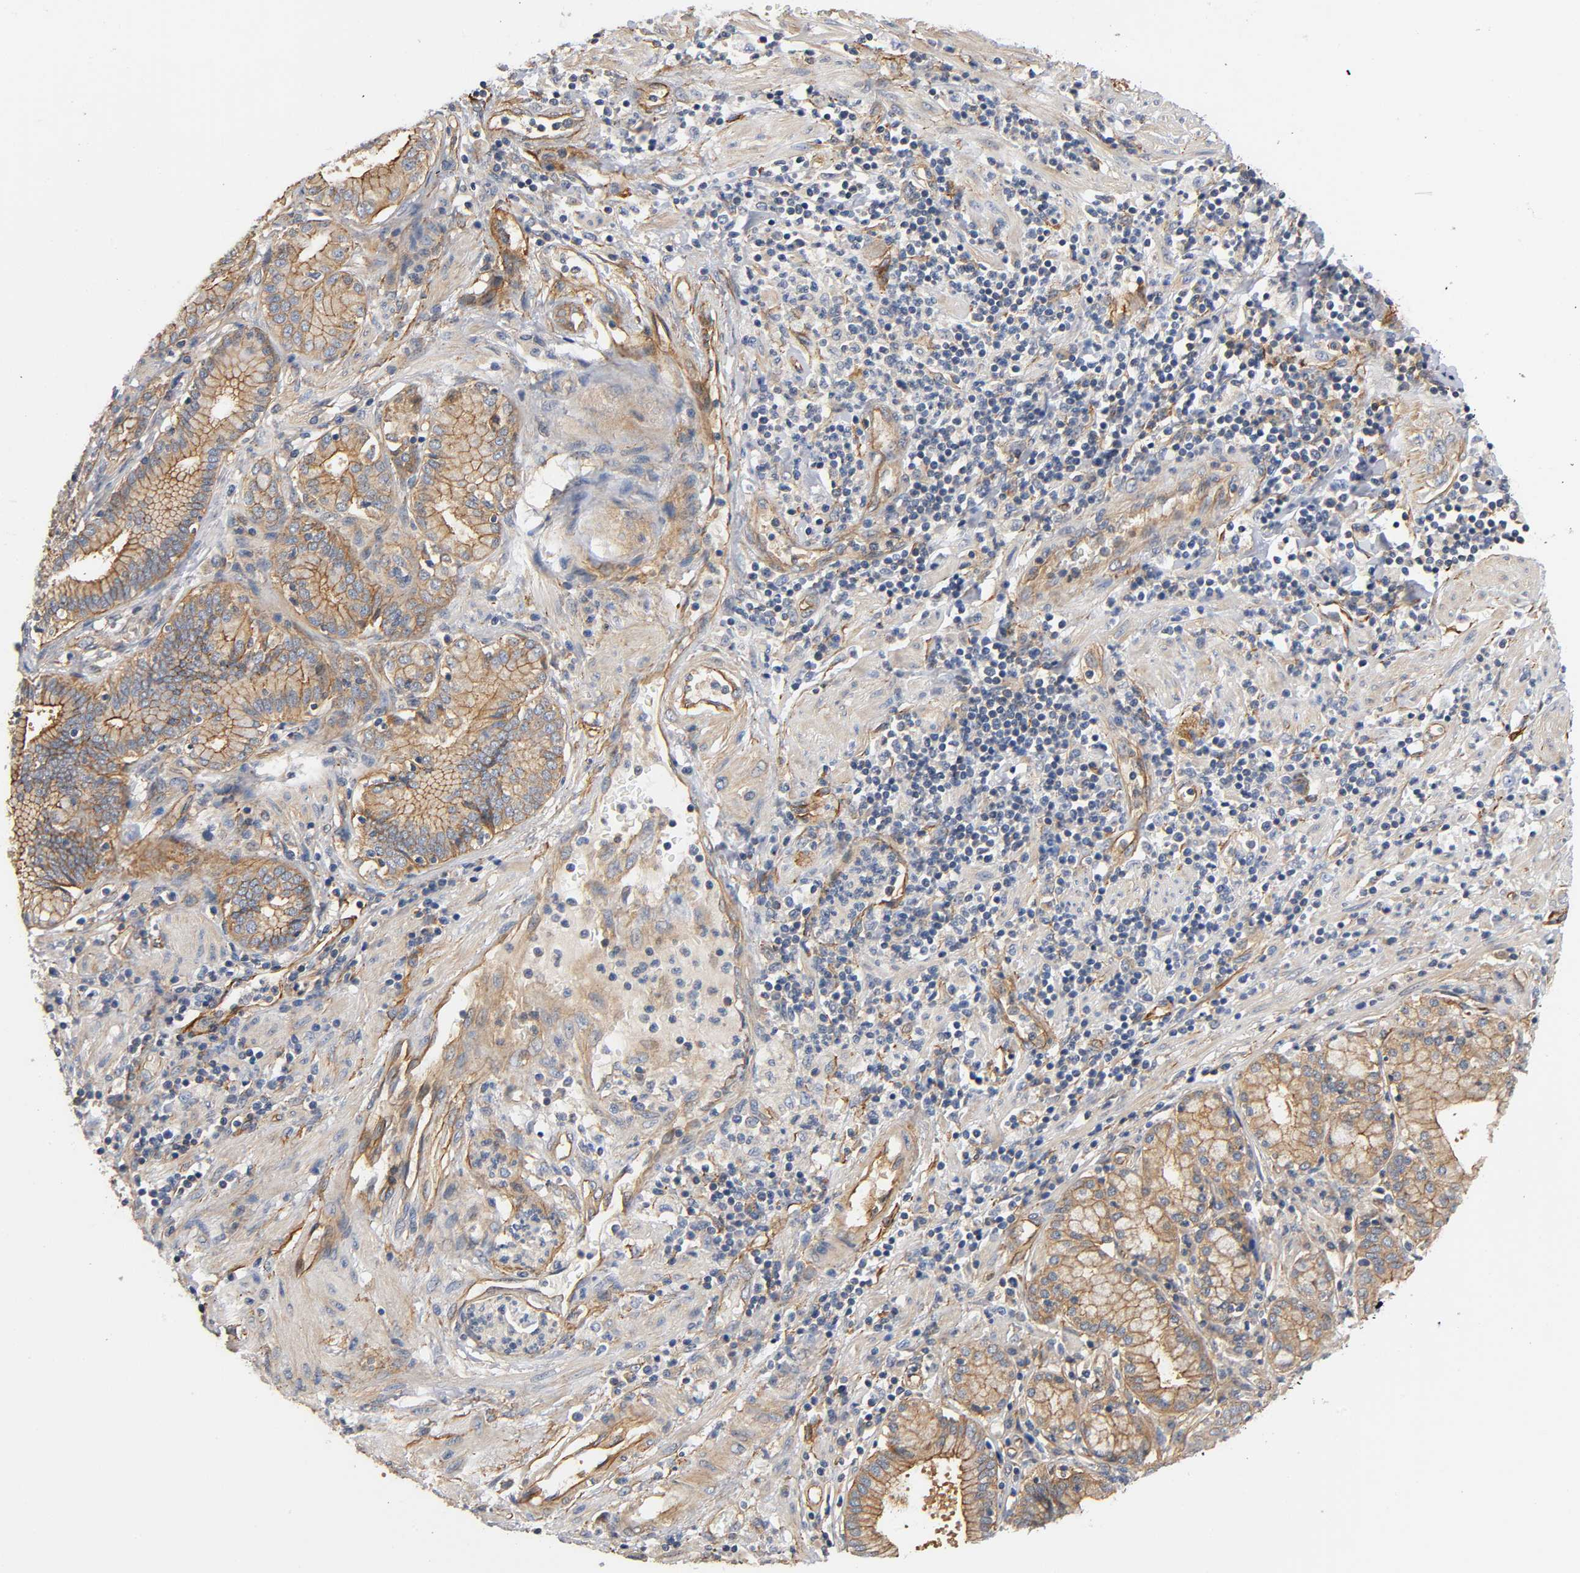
{"staining": {"intensity": "moderate", "quantity": ">75%", "location": "cytoplasmic/membranous"}, "tissue": "pancreatic cancer", "cell_type": "Tumor cells", "image_type": "cancer", "snomed": [{"axis": "morphology", "description": "Adenocarcinoma, NOS"}, {"axis": "topography", "description": "Pancreas"}], "caption": "Tumor cells demonstrate medium levels of moderate cytoplasmic/membranous expression in about >75% of cells in pancreatic cancer.", "gene": "MARS1", "patient": {"sex": "female", "age": 48}}